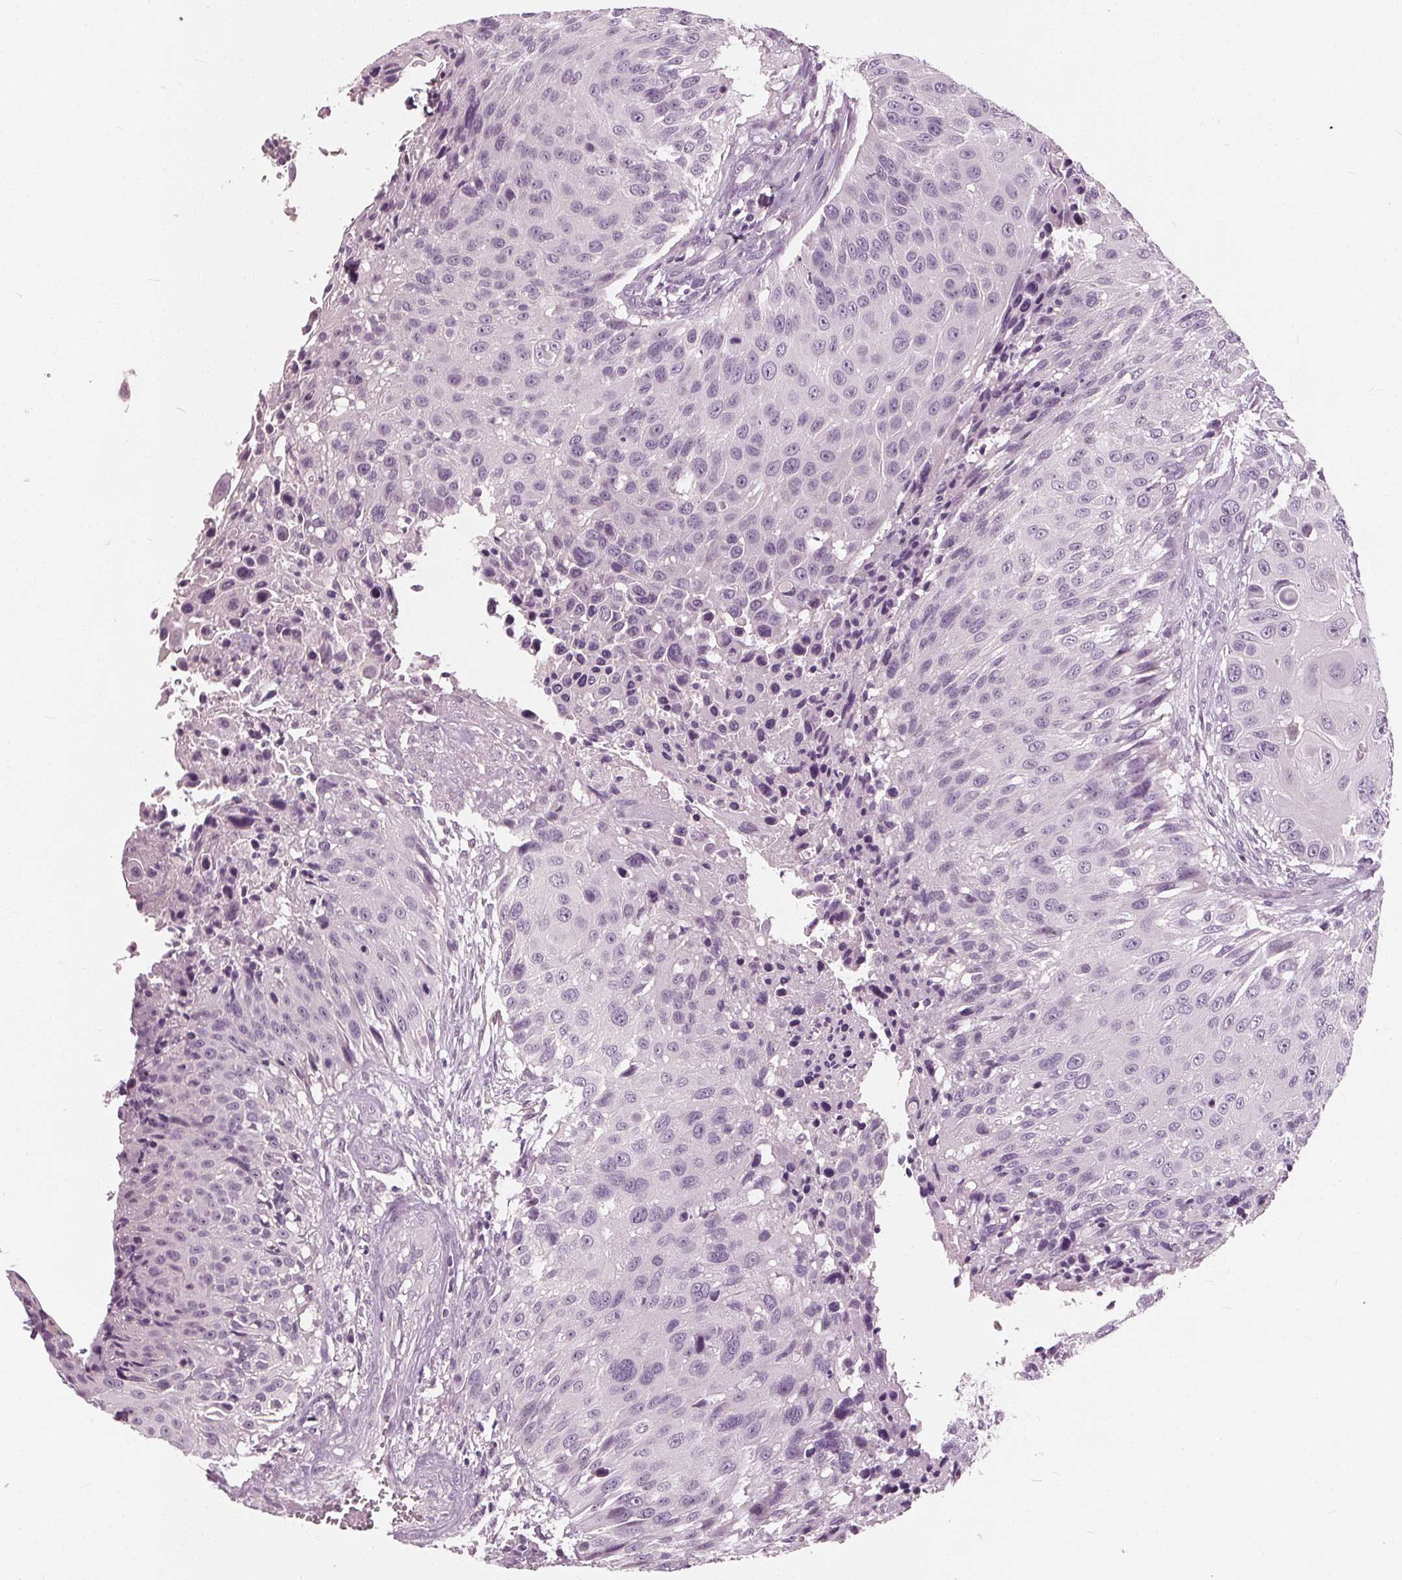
{"staining": {"intensity": "negative", "quantity": "none", "location": "none"}, "tissue": "urothelial cancer", "cell_type": "Tumor cells", "image_type": "cancer", "snomed": [{"axis": "morphology", "description": "Urothelial carcinoma, NOS"}, {"axis": "topography", "description": "Urinary bladder"}], "caption": "Urothelial cancer was stained to show a protein in brown. There is no significant expression in tumor cells.", "gene": "TKFC", "patient": {"sex": "male", "age": 55}}